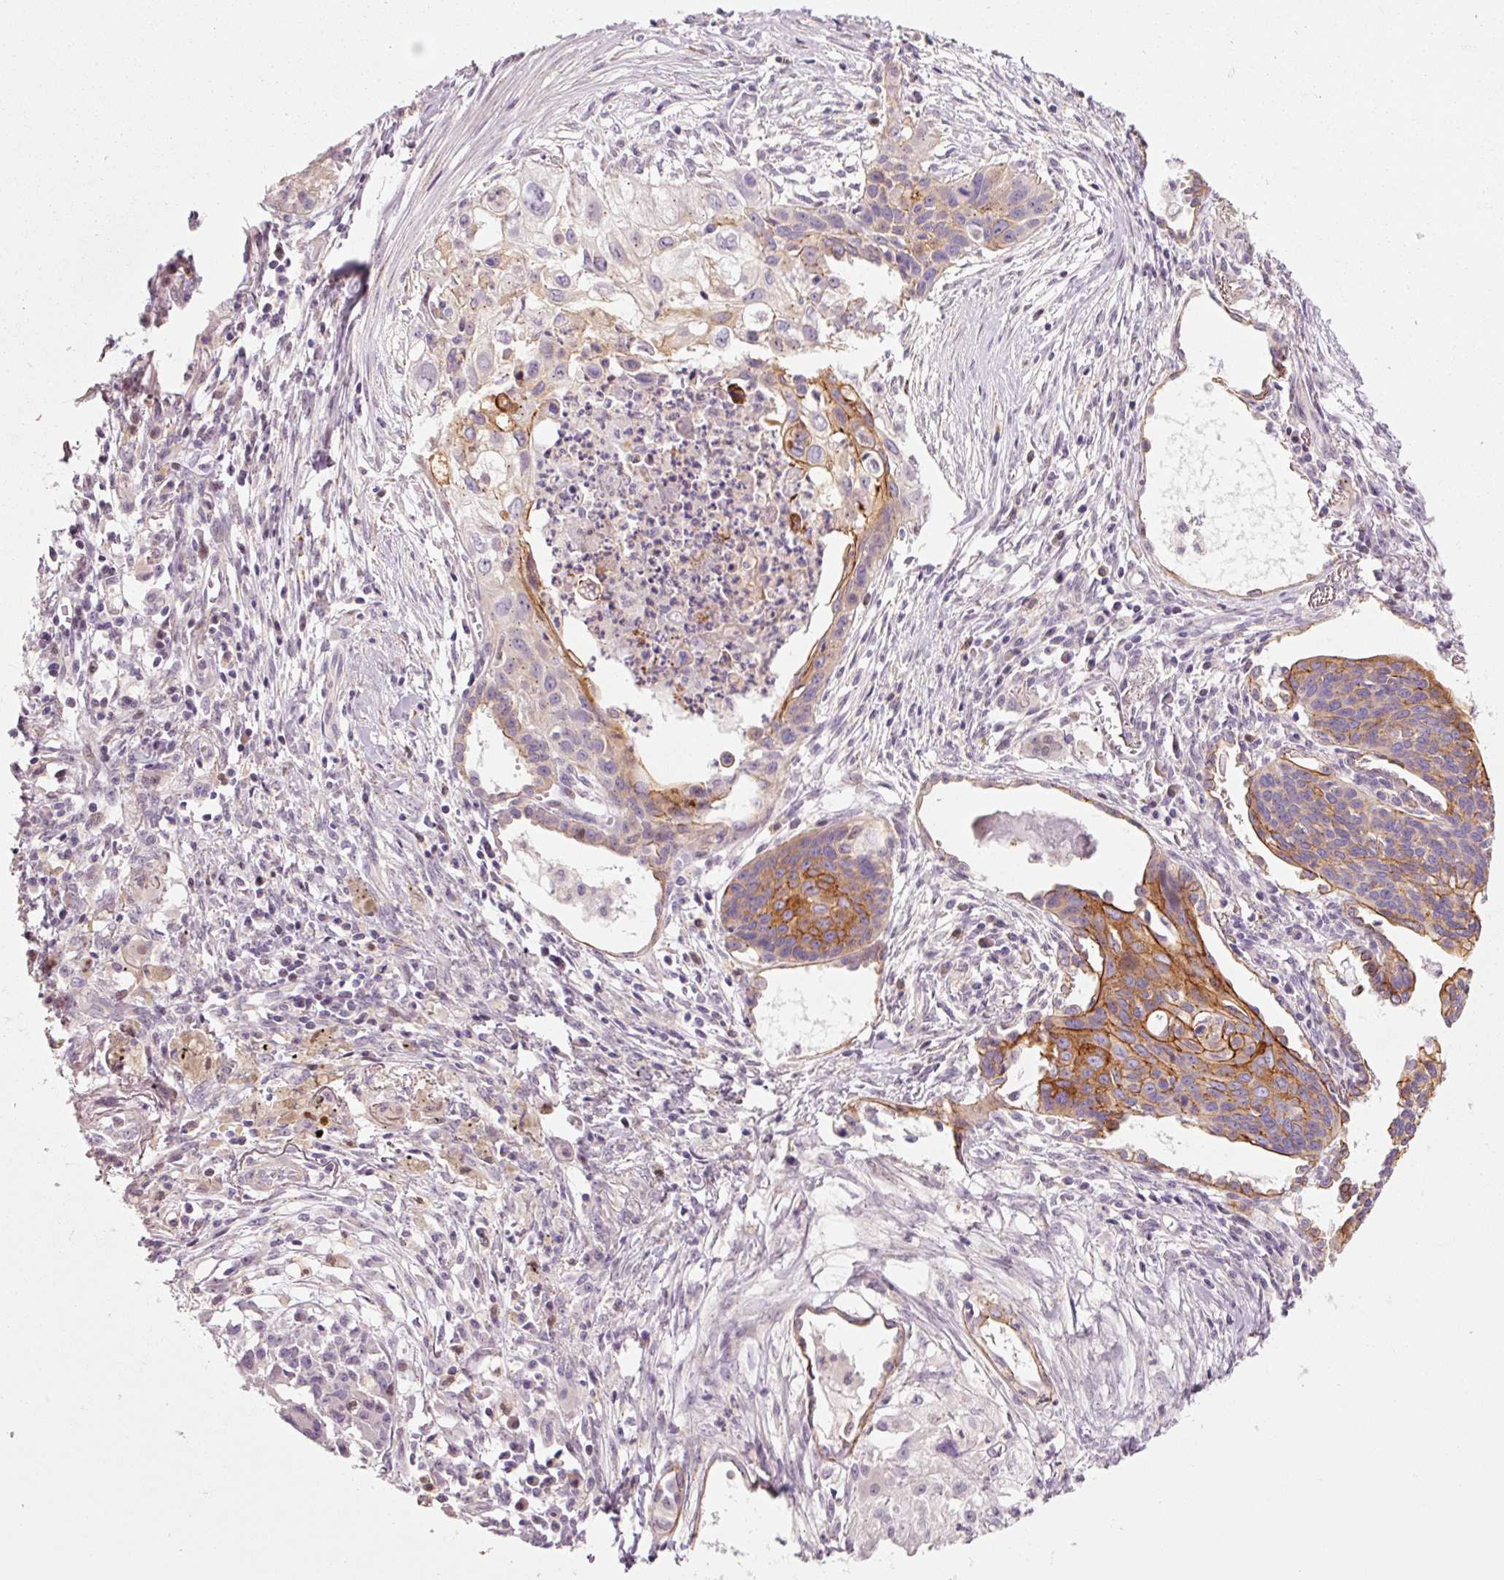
{"staining": {"intensity": "moderate", "quantity": "25%-75%", "location": "cytoplasmic/membranous"}, "tissue": "lung cancer", "cell_type": "Tumor cells", "image_type": "cancer", "snomed": [{"axis": "morphology", "description": "Squamous cell carcinoma, NOS"}, {"axis": "topography", "description": "Lung"}], "caption": "Human lung cancer stained for a protein (brown) displays moderate cytoplasmic/membranous positive positivity in approximately 25%-75% of tumor cells.", "gene": "DAPP1", "patient": {"sex": "male", "age": 71}}